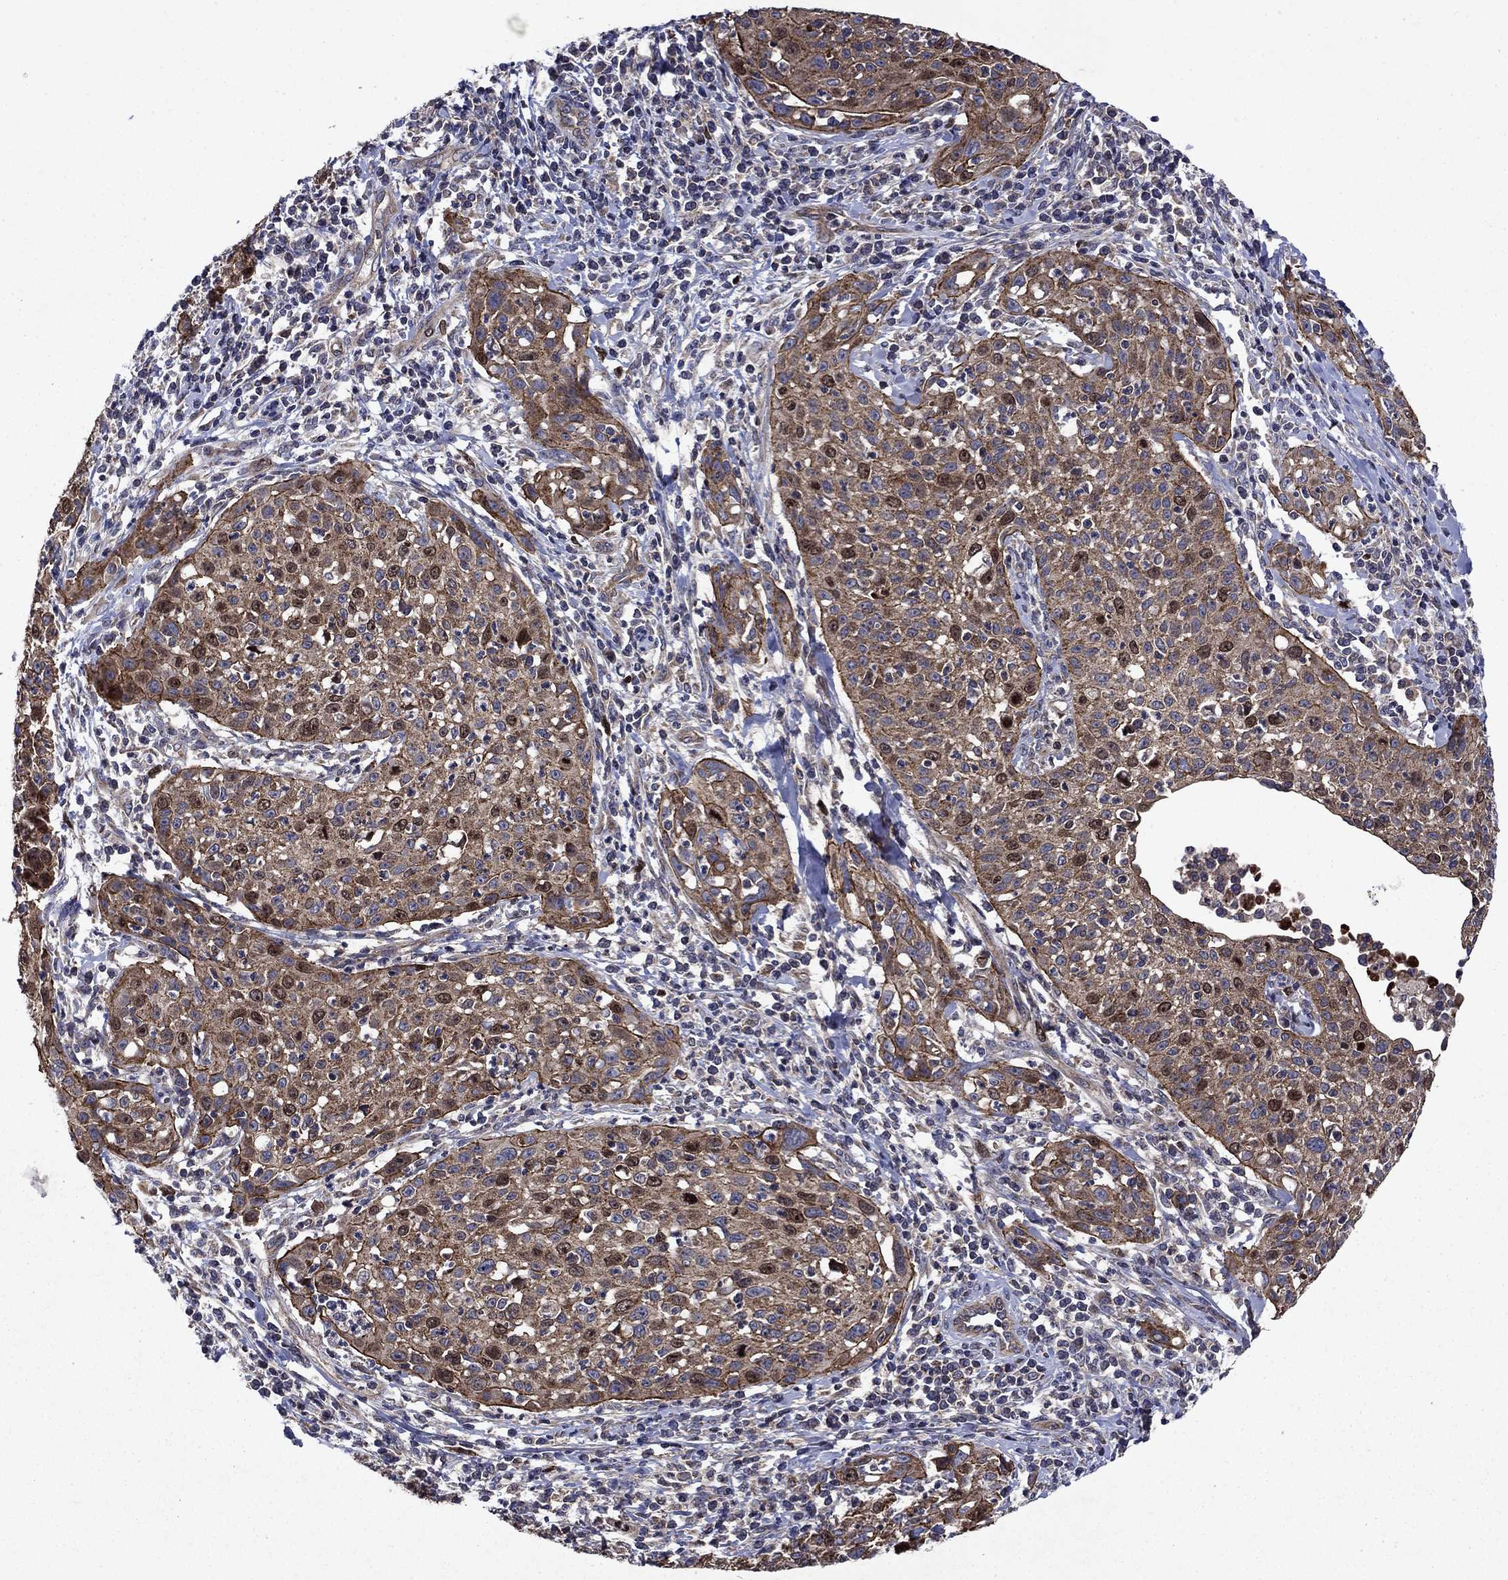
{"staining": {"intensity": "moderate", "quantity": "25%-75%", "location": "cytoplasmic/membranous,nuclear"}, "tissue": "cervical cancer", "cell_type": "Tumor cells", "image_type": "cancer", "snomed": [{"axis": "morphology", "description": "Squamous cell carcinoma, NOS"}, {"axis": "topography", "description": "Cervix"}], "caption": "The photomicrograph shows immunohistochemical staining of squamous cell carcinoma (cervical). There is moderate cytoplasmic/membranous and nuclear staining is present in approximately 25%-75% of tumor cells. Nuclei are stained in blue.", "gene": "KIF22", "patient": {"sex": "female", "age": 26}}